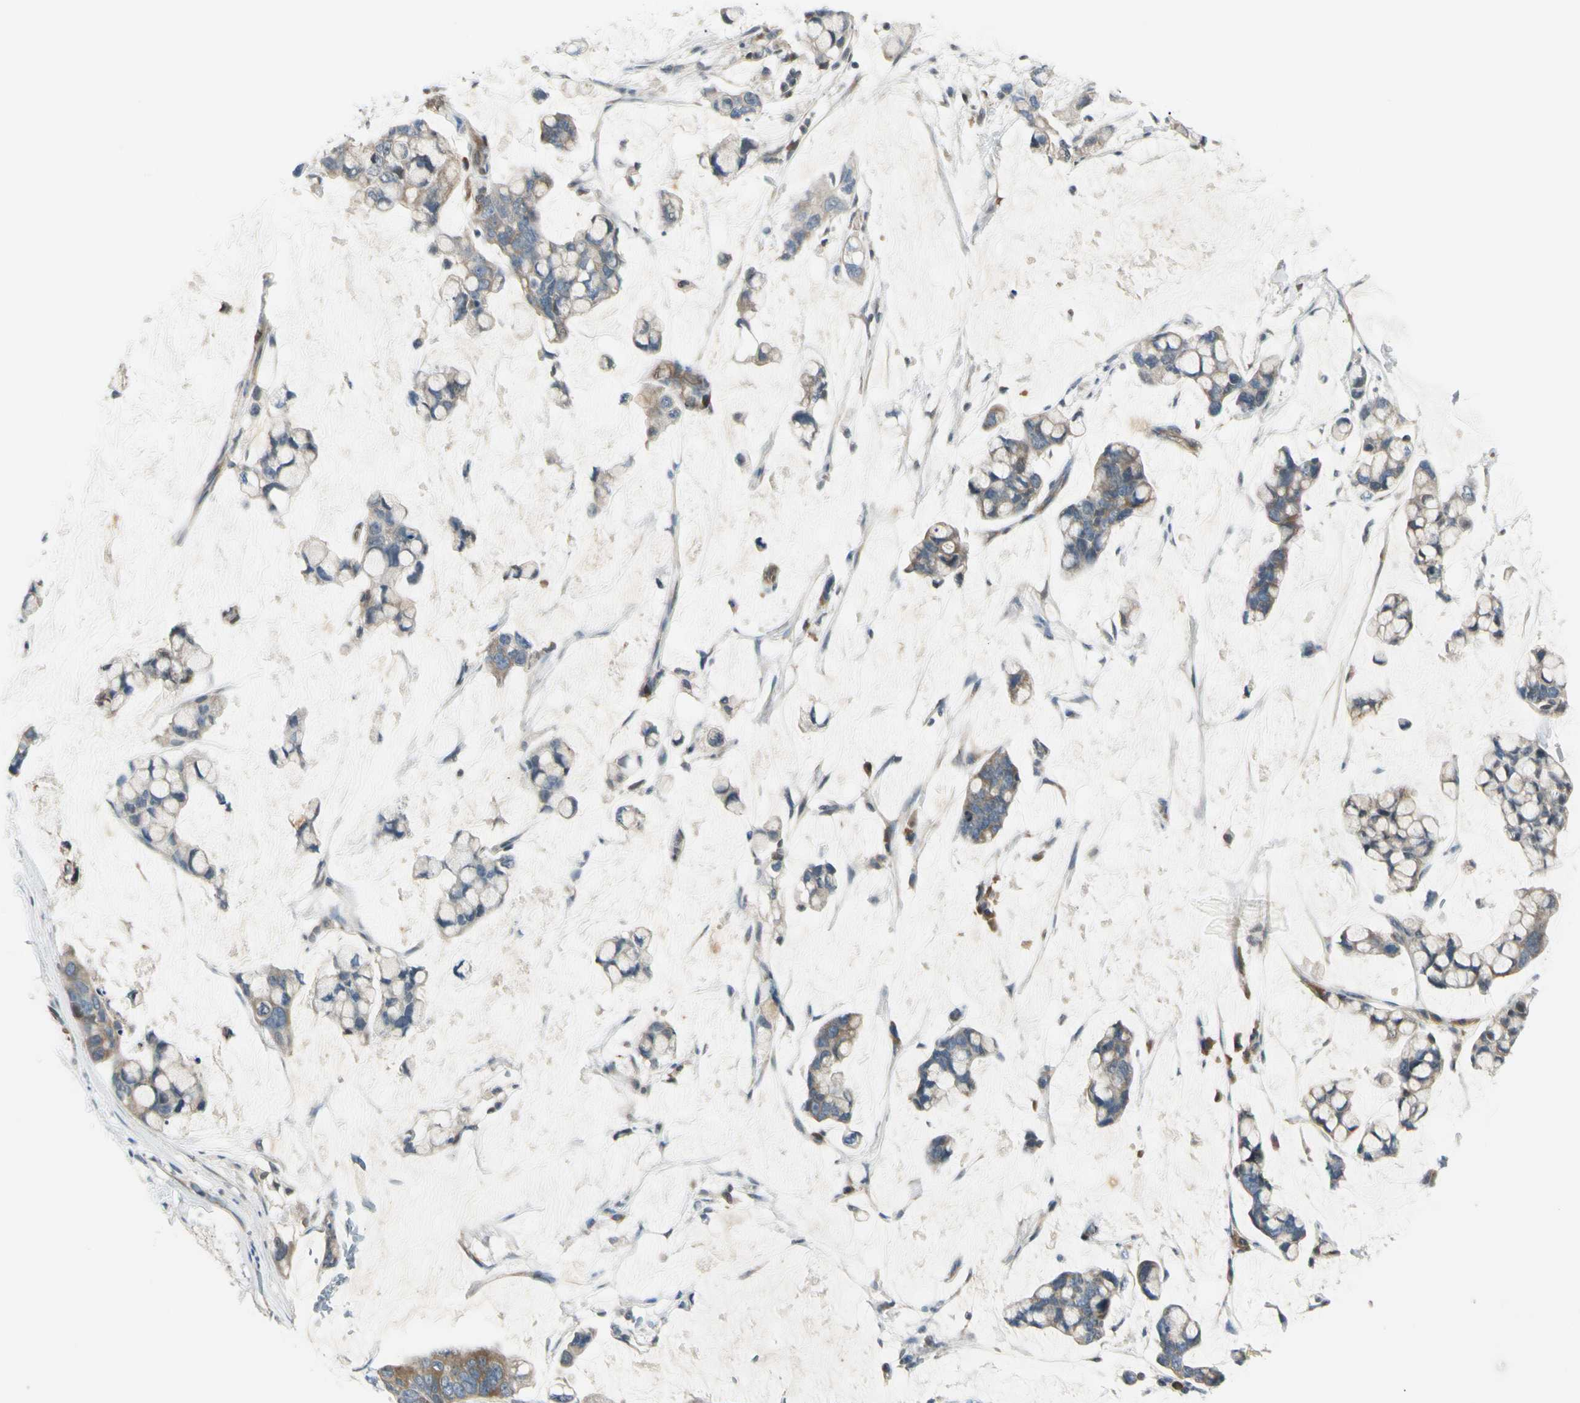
{"staining": {"intensity": "weak", "quantity": ">75%", "location": "cytoplasmic/membranous"}, "tissue": "stomach cancer", "cell_type": "Tumor cells", "image_type": "cancer", "snomed": [{"axis": "morphology", "description": "Adenocarcinoma, NOS"}, {"axis": "topography", "description": "Stomach, lower"}], "caption": "Stomach cancer stained for a protein exhibits weak cytoplasmic/membranous positivity in tumor cells.", "gene": "RASGRF1", "patient": {"sex": "male", "age": 84}}